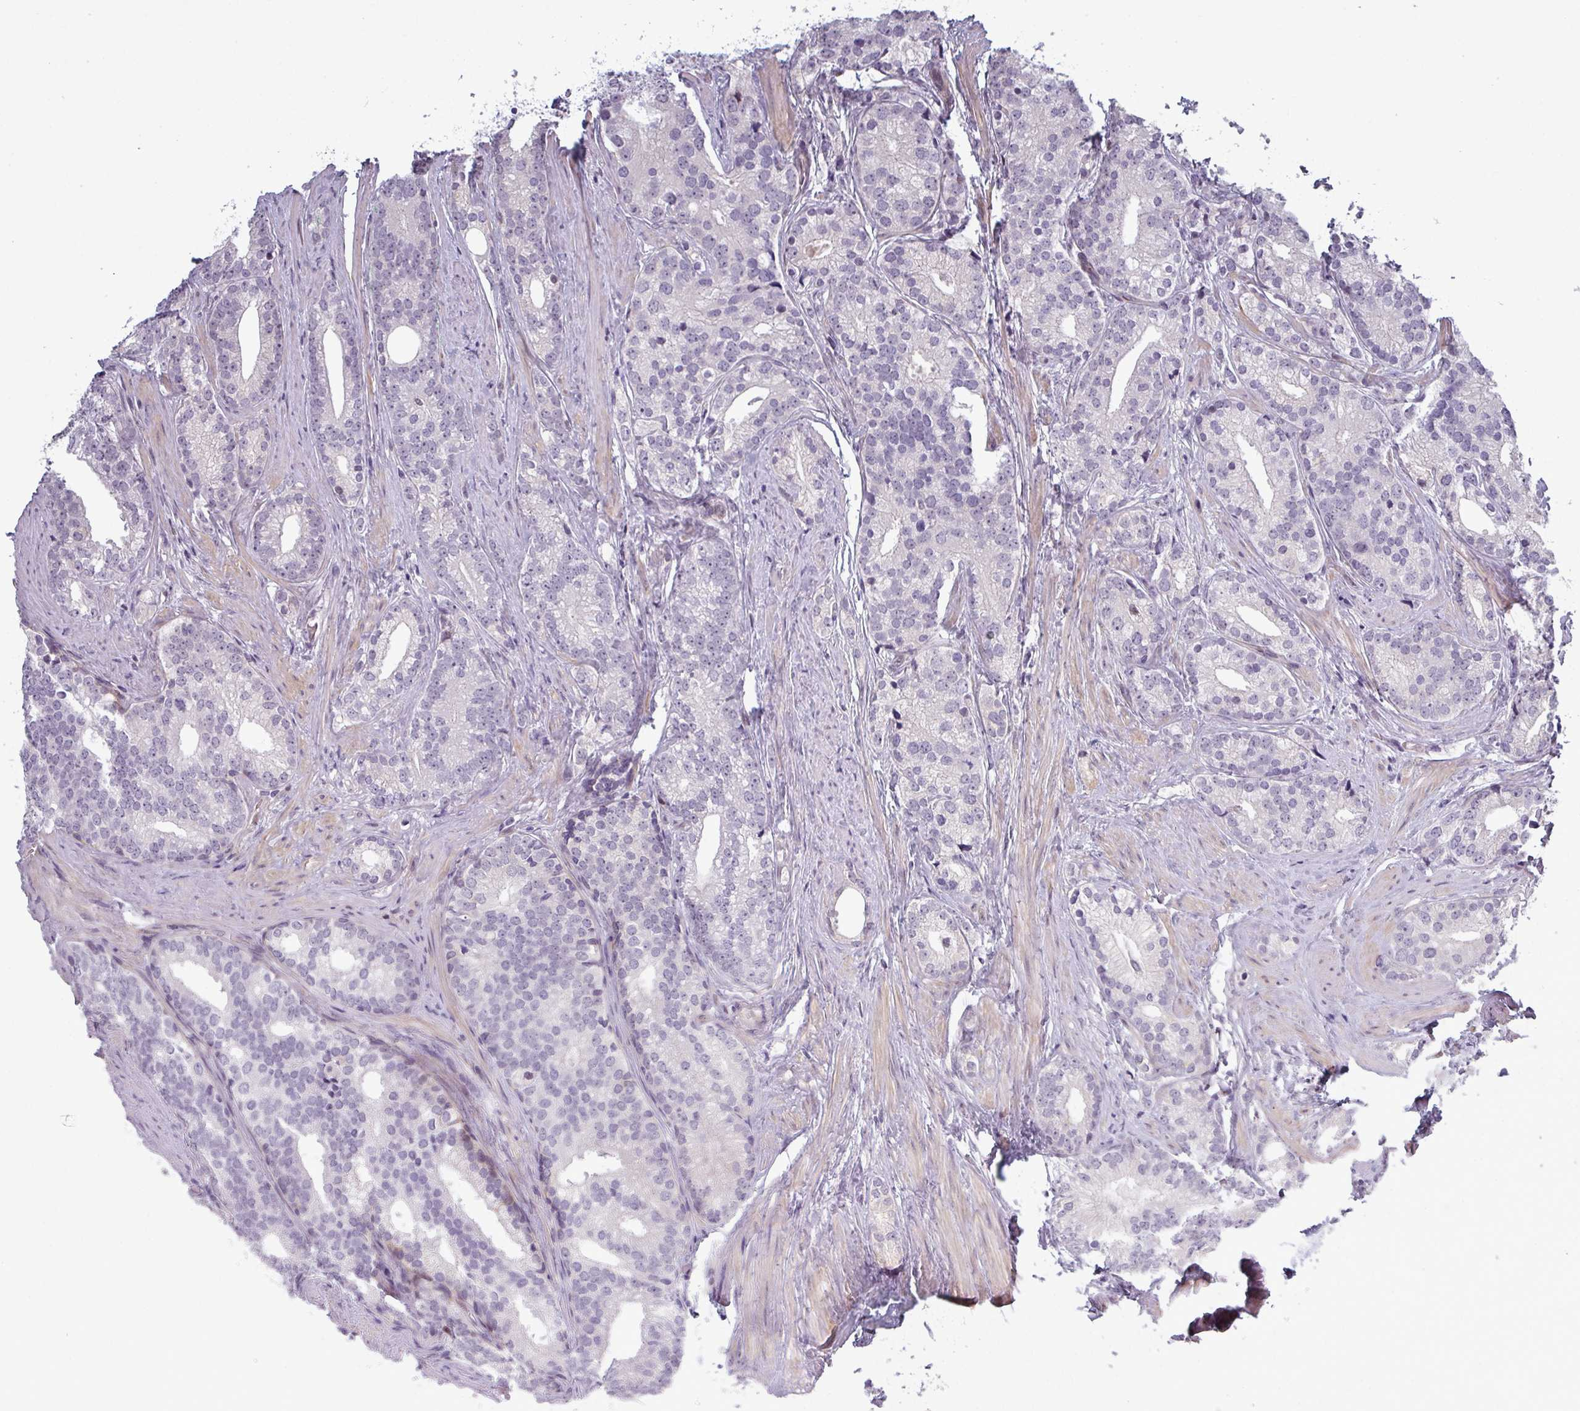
{"staining": {"intensity": "negative", "quantity": "none", "location": "none"}, "tissue": "prostate cancer", "cell_type": "Tumor cells", "image_type": "cancer", "snomed": [{"axis": "morphology", "description": "Adenocarcinoma, Low grade"}, {"axis": "topography", "description": "Prostate"}], "caption": "Human prostate cancer stained for a protein using immunohistochemistry (IHC) demonstrates no expression in tumor cells.", "gene": "PRAMEF12", "patient": {"sex": "male", "age": 71}}